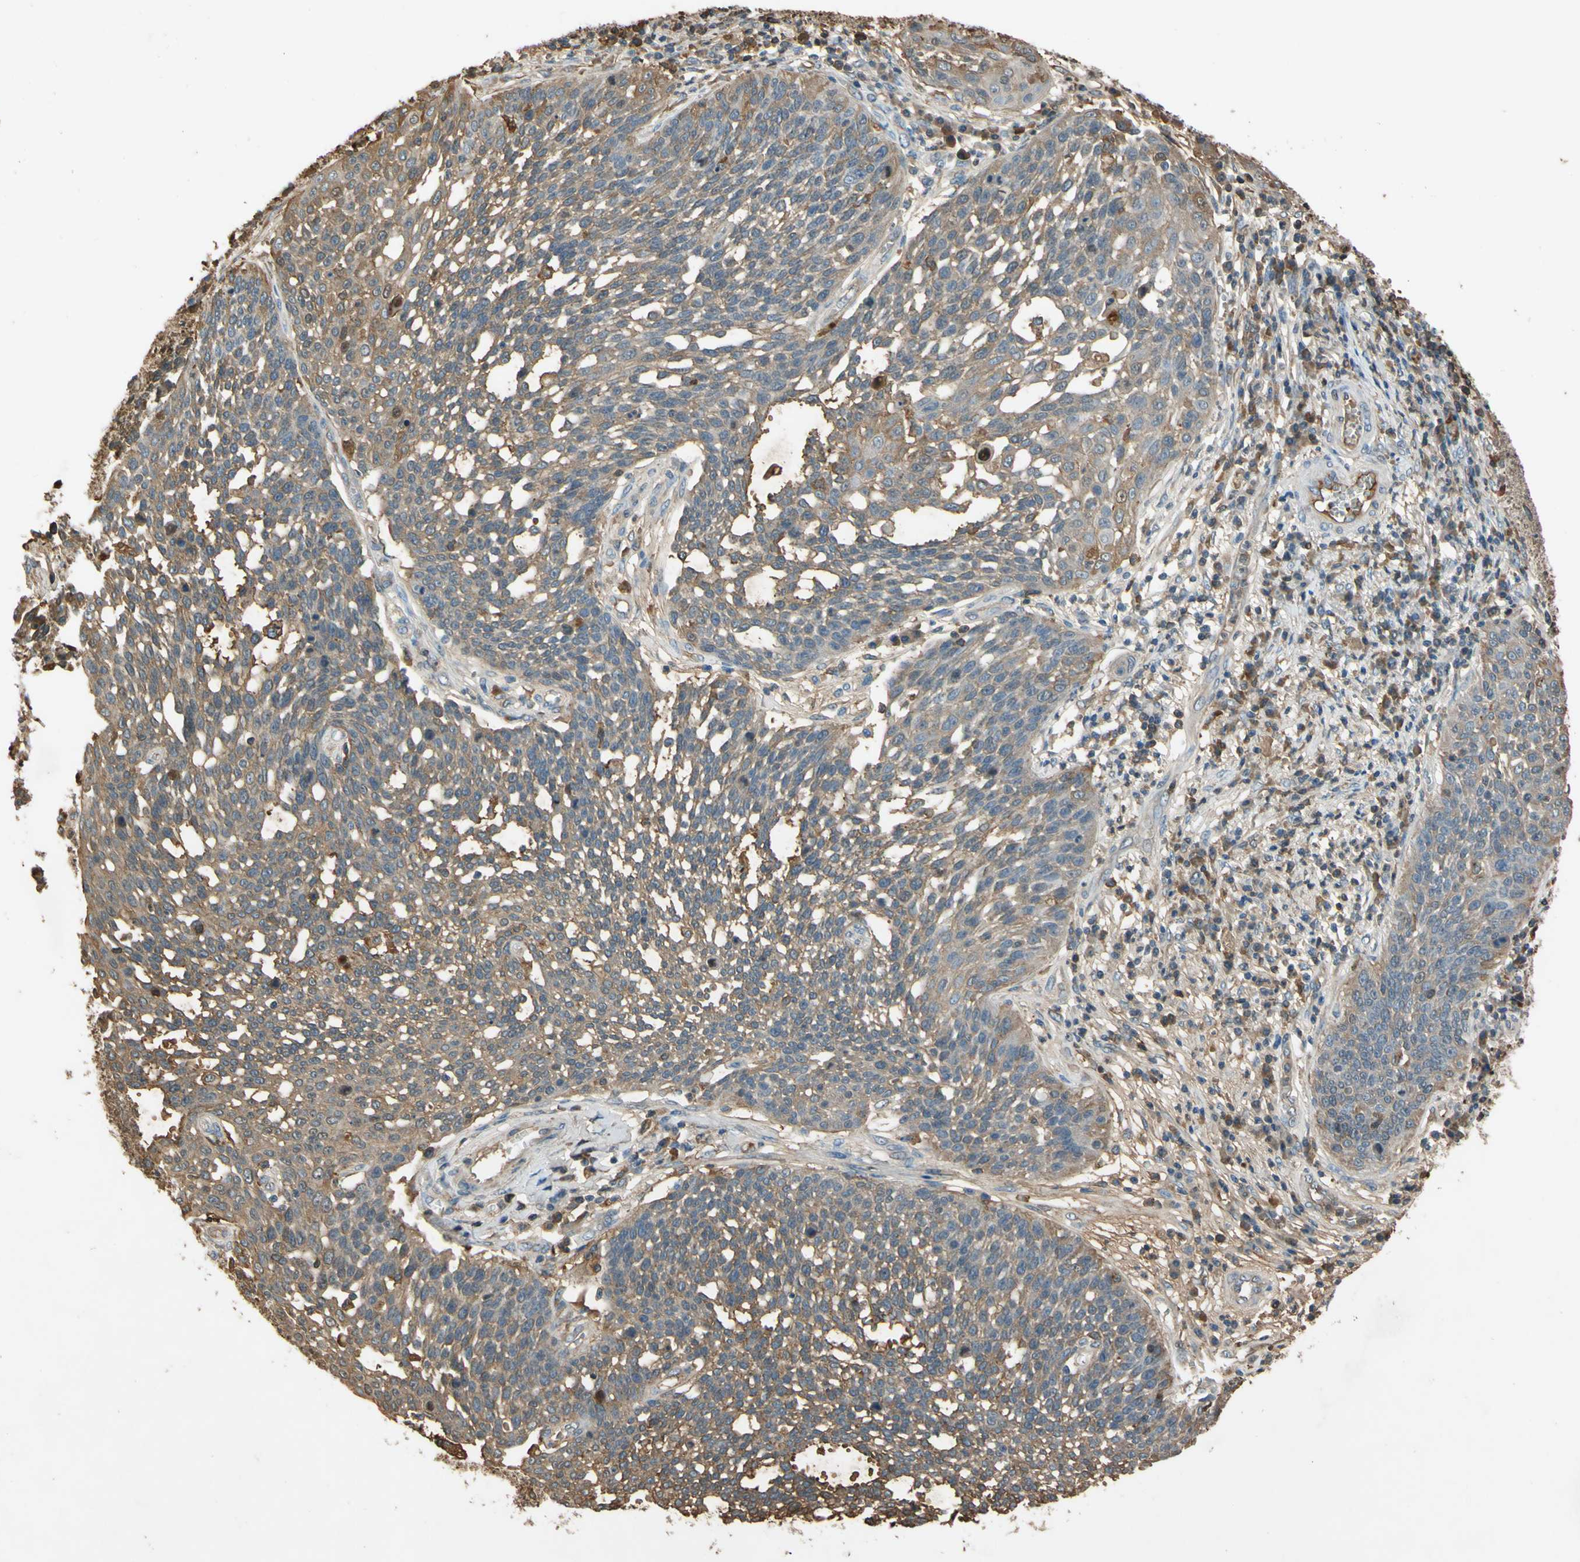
{"staining": {"intensity": "moderate", "quantity": "25%-75%", "location": "cytoplasmic/membranous"}, "tissue": "cervical cancer", "cell_type": "Tumor cells", "image_type": "cancer", "snomed": [{"axis": "morphology", "description": "Squamous cell carcinoma, NOS"}, {"axis": "topography", "description": "Cervix"}], "caption": "A brown stain shows moderate cytoplasmic/membranous expression of a protein in human cervical cancer (squamous cell carcinoma) tumor cells. (Brightfield microscopy of DAB IHC at high magnification).", "gene": "TIMP2", "patient": {"sex": "female", "age": 34}}